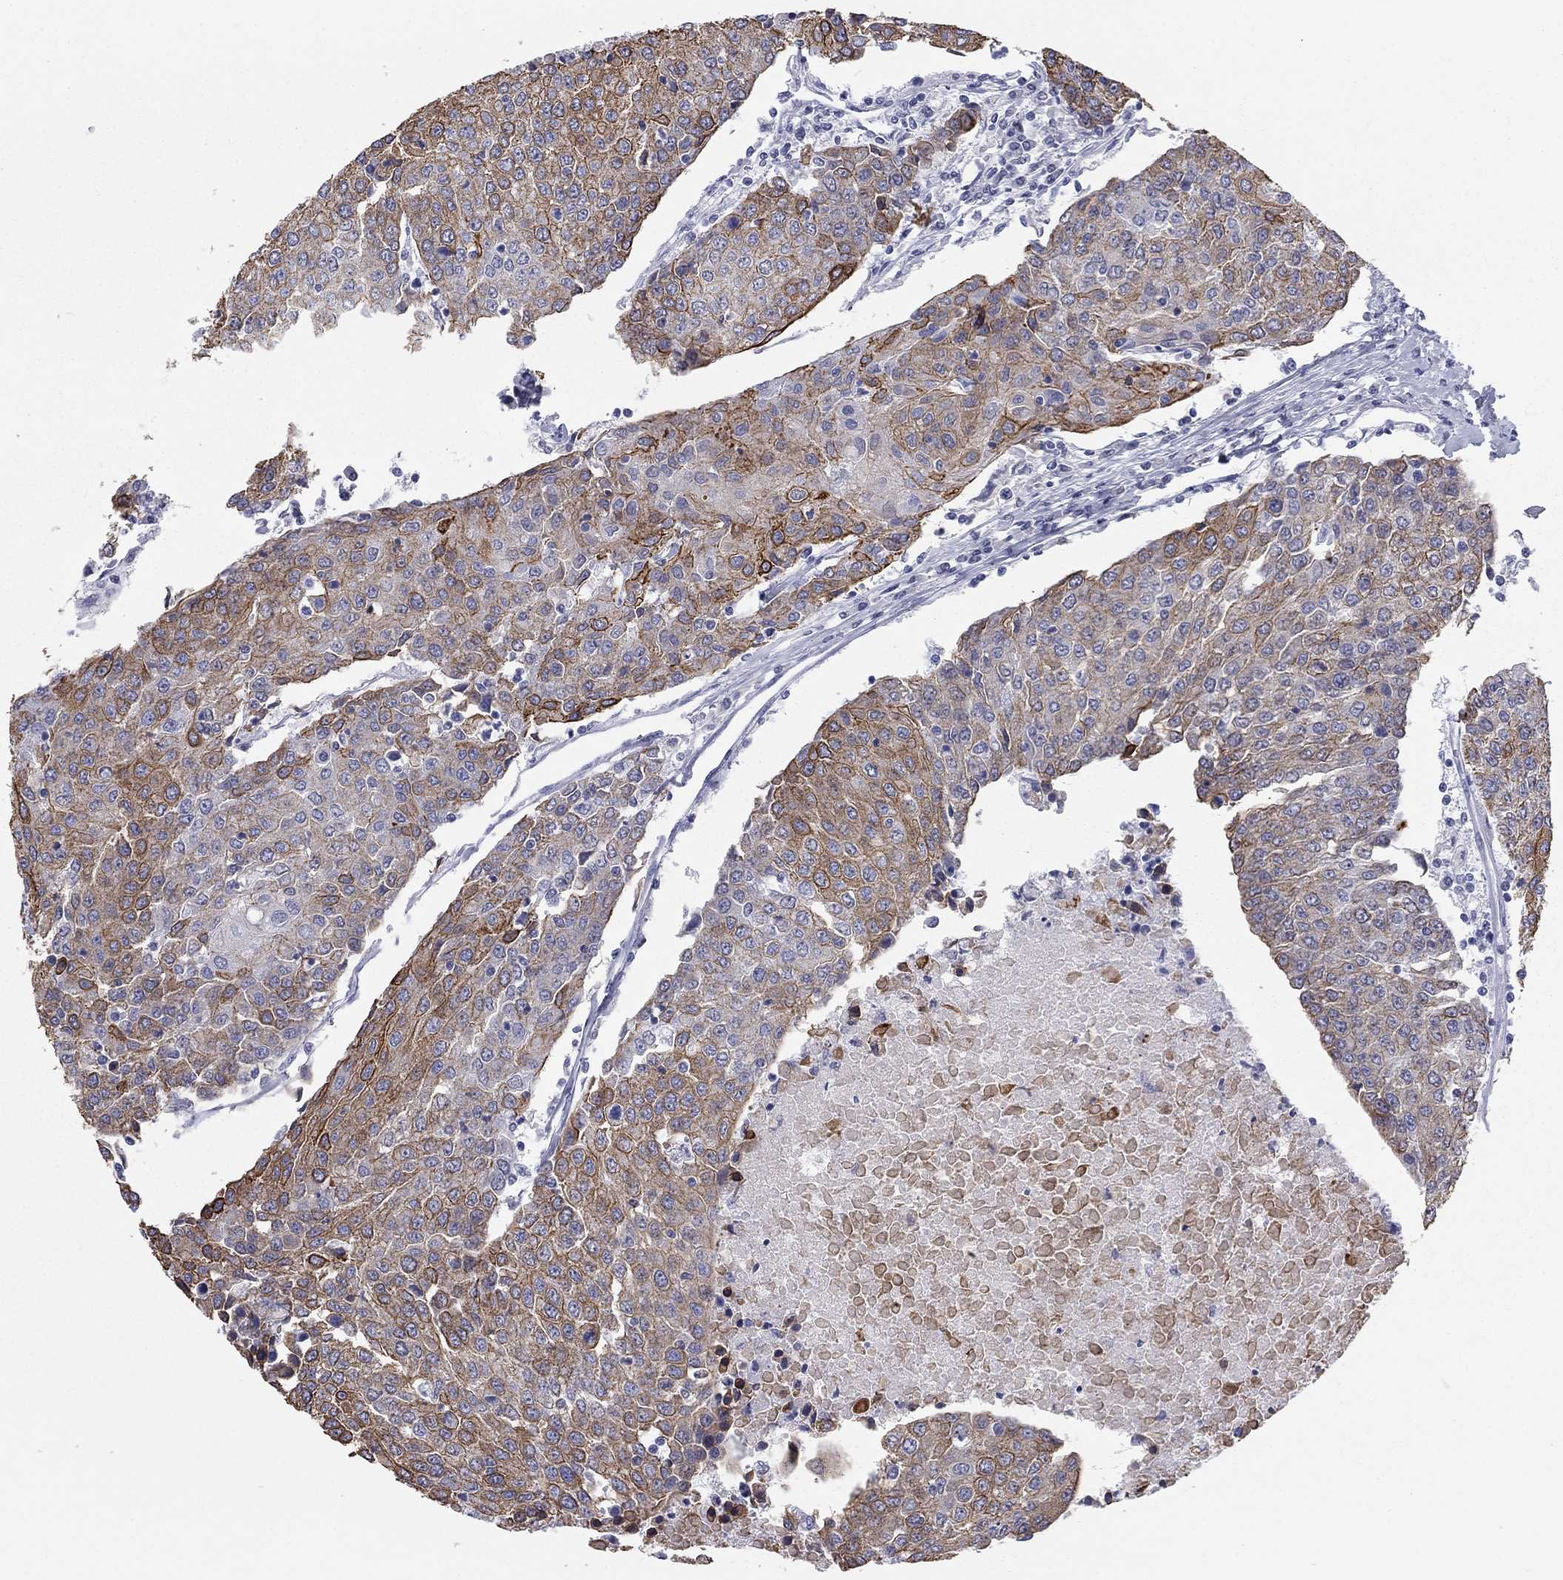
{"staining": {"intensity": "strong", "quantity": "<25%", "location": "cytoplasmic/membranous"}, "tissue": "urothelial cancer", "cell_type": "Tumor cells", "image_type": "cancer", "snomed": [{"axis": "morphology", "description": "Urothelial carcinoma, High grade"}, {"axis": "topography", "description": "Urinary bladder"}], "caption": "Immunohistochemical staining of human urothelial cancer demonstrates medium levels of strong cytoplasmic/membranous staining in approximately <25% of tumor cells.", "gene": "KRT75", "patient": {"sex": "female", "age": 85}}